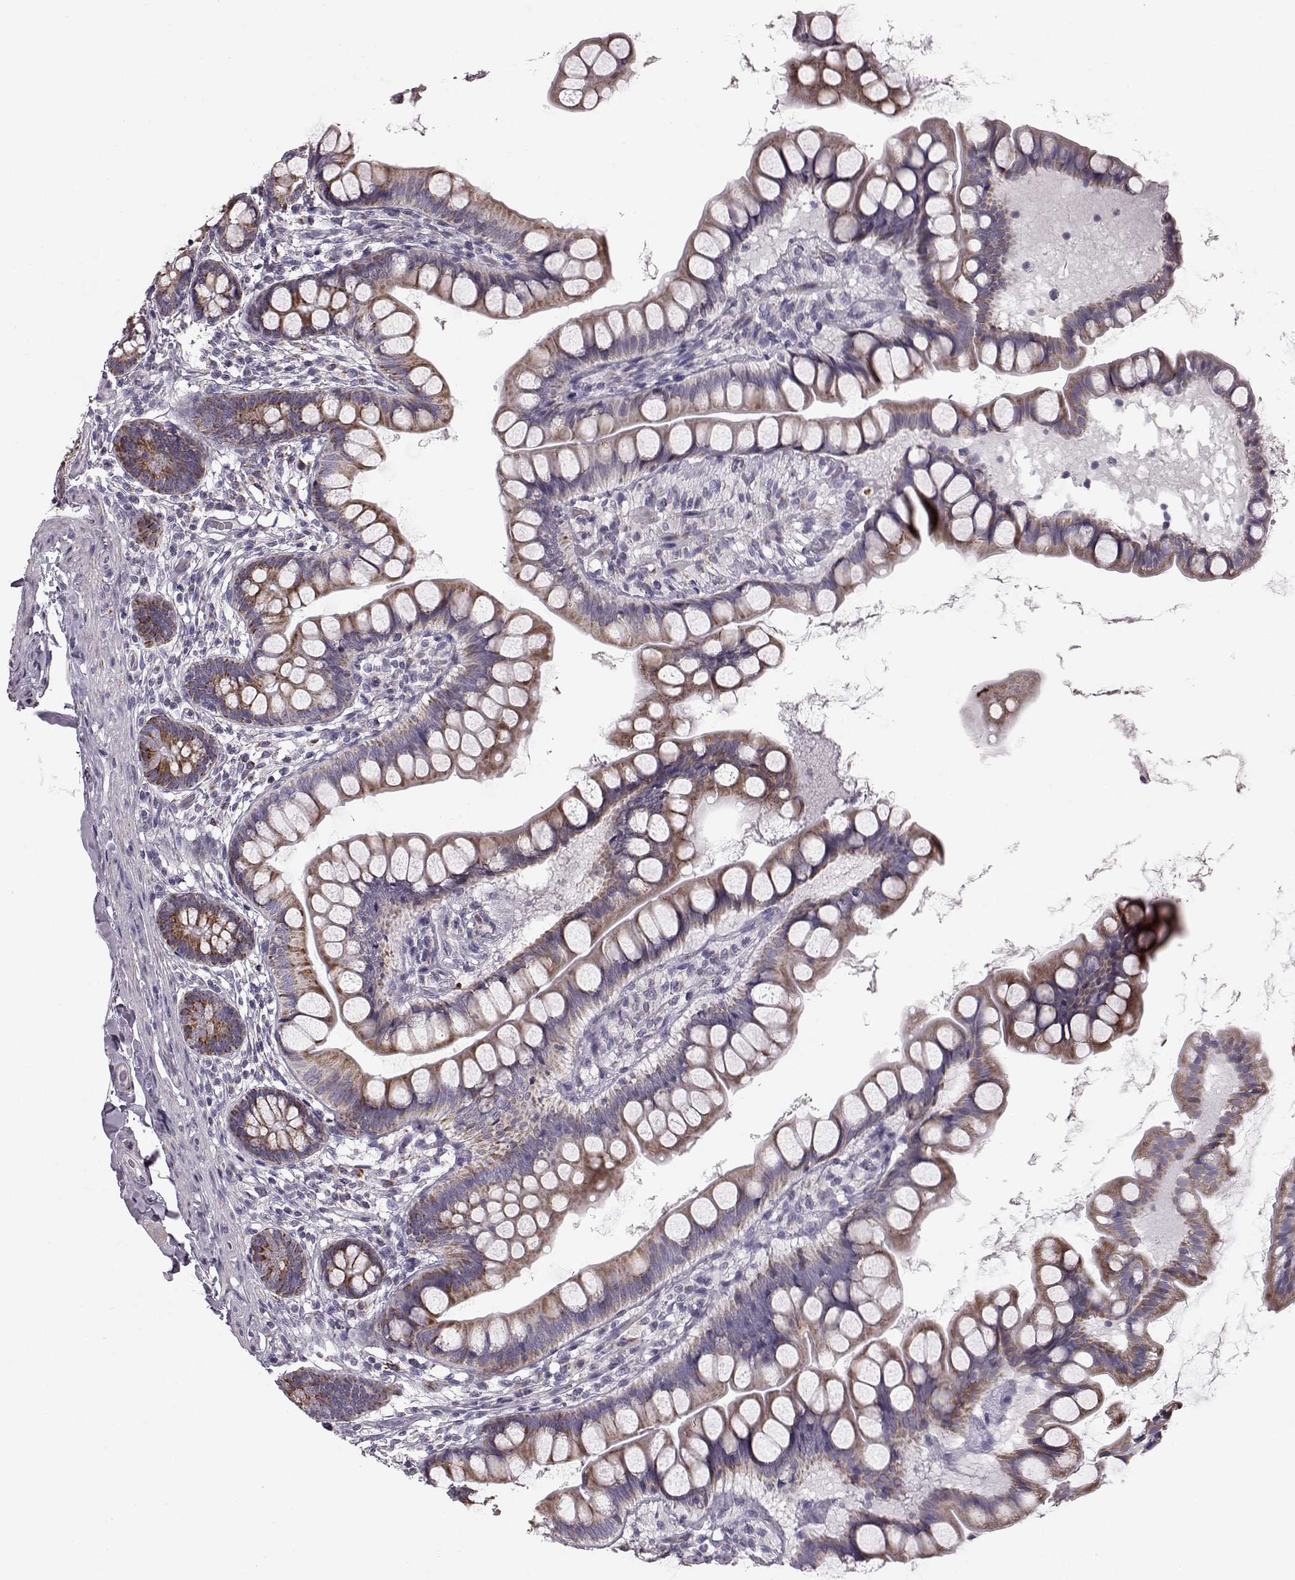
{"staining": {"intensity": "moderate", "quantity": ">75%", "location": "cytoplasmic/membranous"}, "tissue": "small intestine", "cell_type": "Glandular cells", "image_type": "normal", "snomed": [{"axis": "morphology", "description": "Normal tissue, NOS"}, {"axis": "topography", "description": "Small intestine"}], "caption": "Protein analysis of normal small intestine demonstrates moderate cytoplasmic/membranous expression in approximately >75% of glandular cells.", "gene": "ATP5MF", "patient": {"sex": "male", "age": 70}}